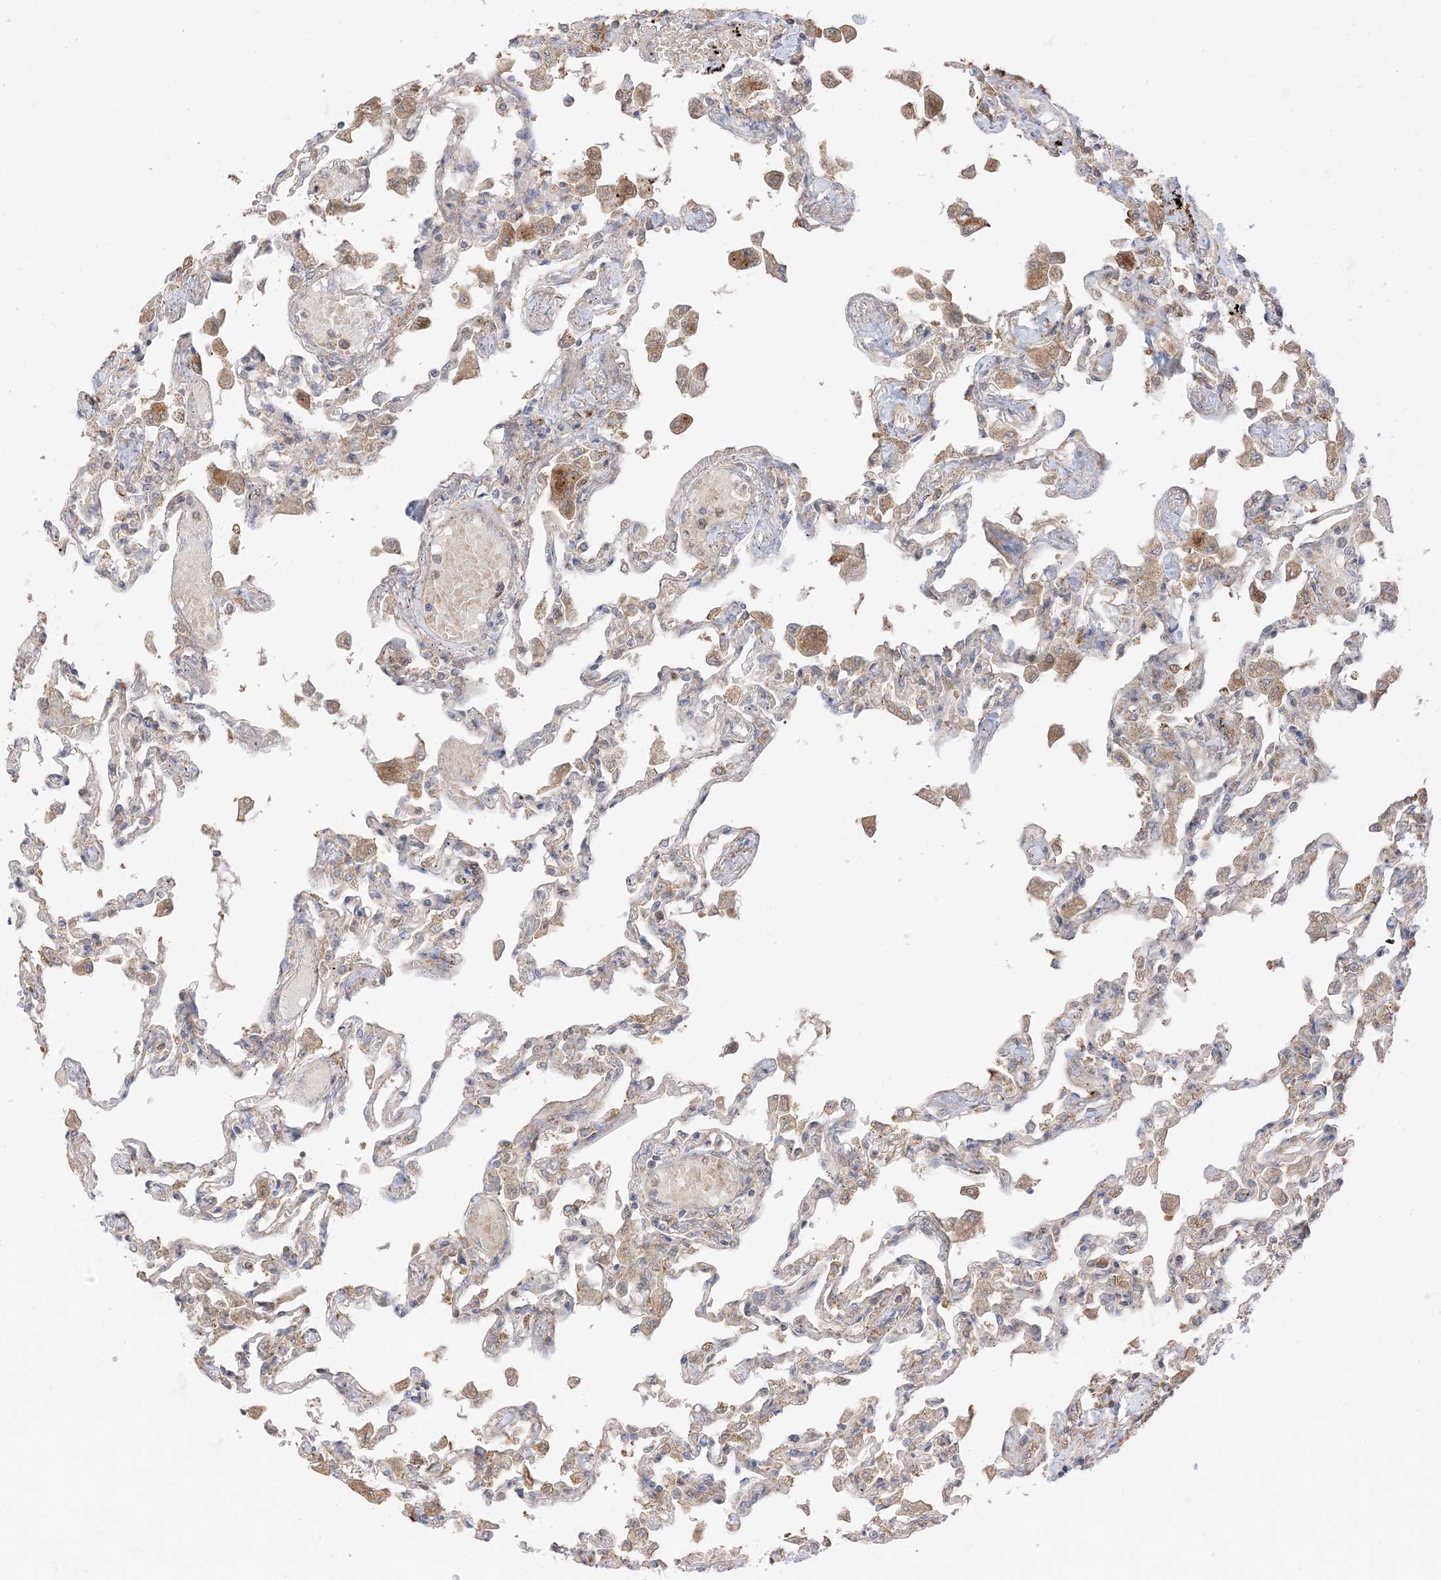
{"staining": {"intensity": "moderate", "quantity": "<25%", "location": "cytoplasmic/membranous"}, "tissue": "lung", "cell_type": "Alveolar cells", "image_type": "normal", "snomed": [{"axis": "morphology", "description": "Normal tissue, NOS"}, {"axis": "topography", "description": "Bronchus"}, {"axis": "topography", "description": "Lung"}], "caption": "Immunohistochemistry photomicrograph of normal lung: lung stained using immunohistochemistry (IHC) shows low levels of moderate protein expression localized specifically in the cytoplasmic/membranous of alveolar cells, appearing as a cytoplasmic/membranous brown color.", "gene": "ODC1", "patient": {"sex": "female", "age": 49}}